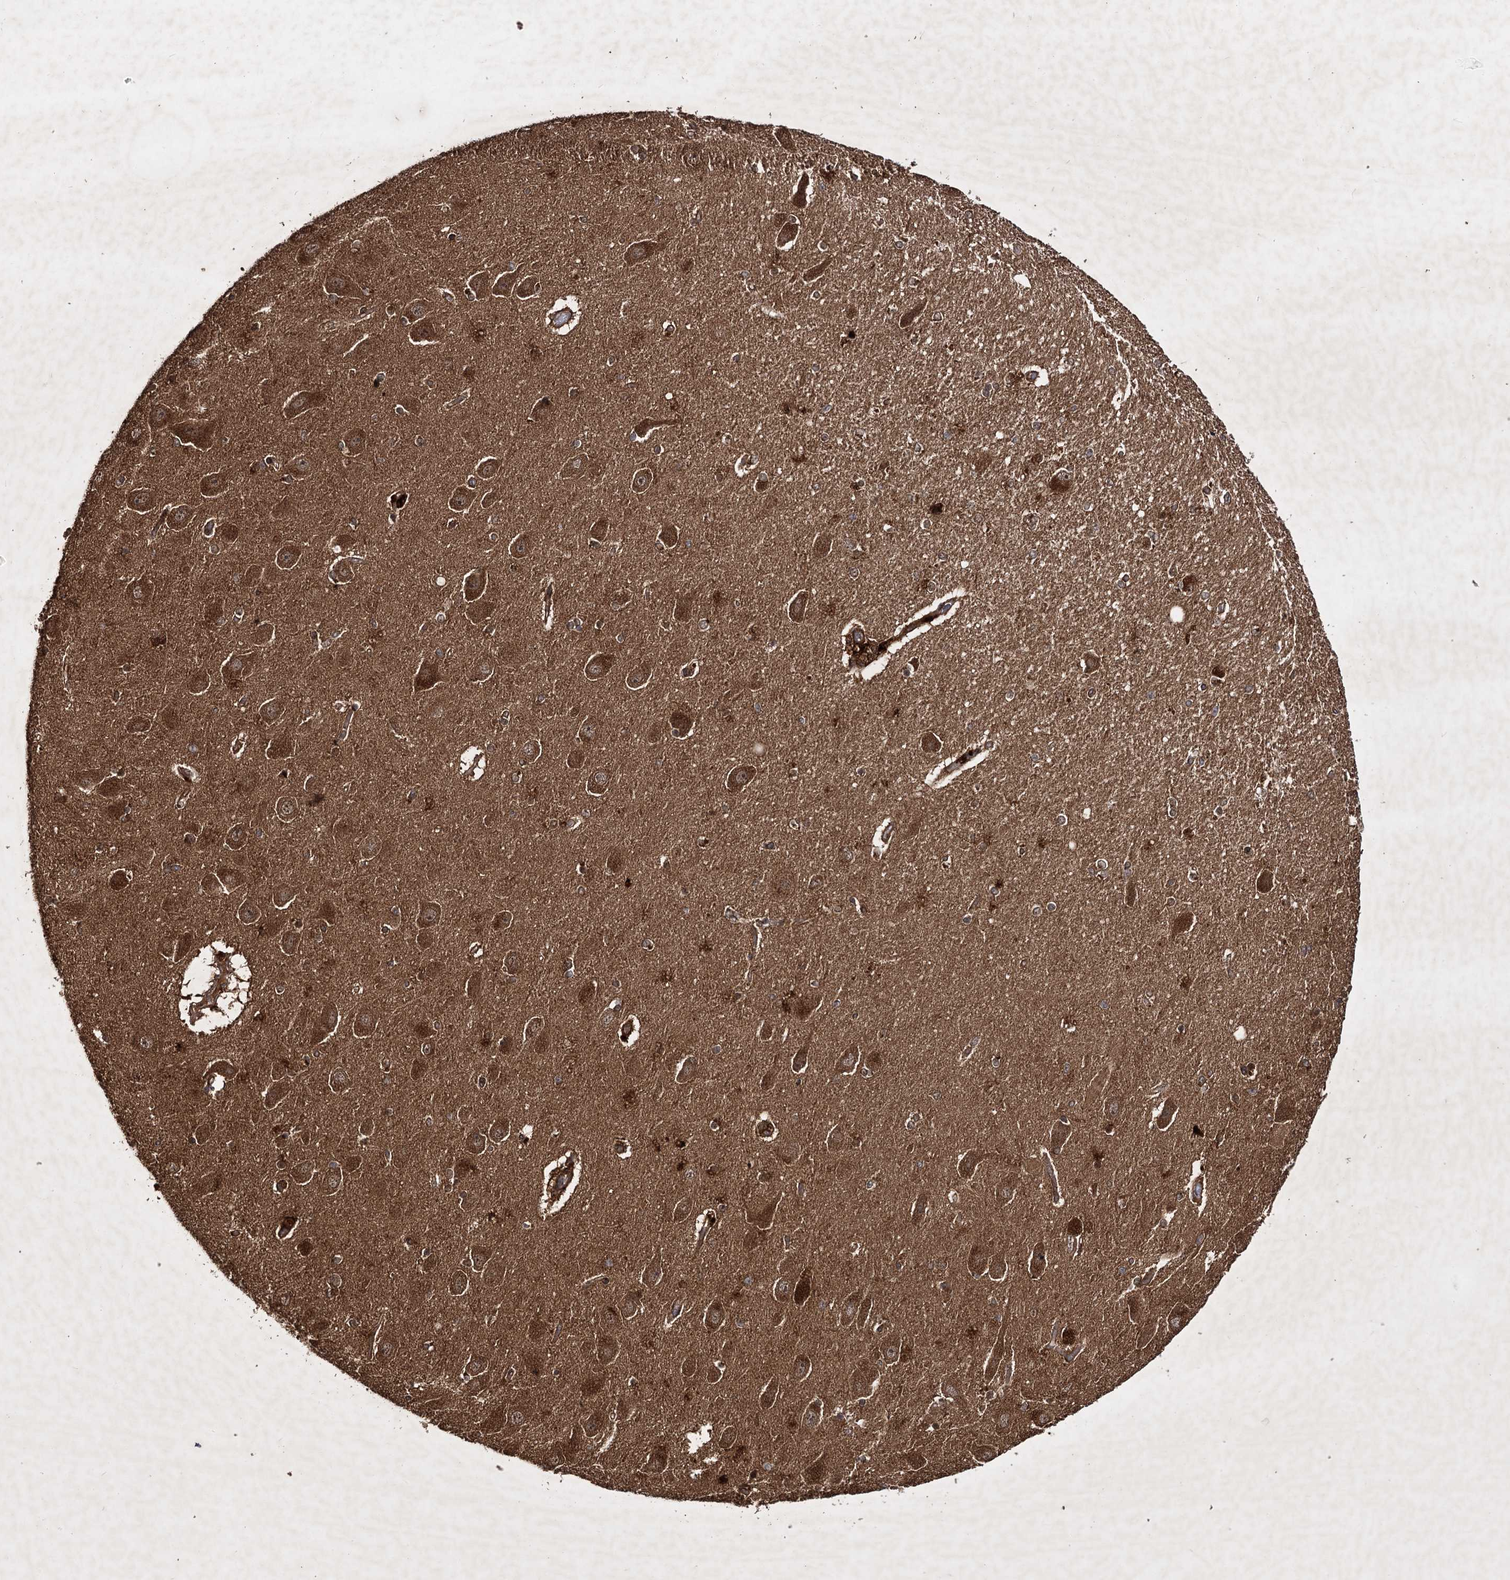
{"staining": {"intensity": "moderate", "quantity": "25%-75%", "location": "cytoplasmic/membranous"}, "tissue": "hippocampus", "cell_type": "Glial cells", "image_type": "normal", "snomed": [{"axis": "morphology", "description": "Normal tissue, NOS"}, {"axis": "topography", "description": "Hippocampus"}], "caption": "Glial cells demonstrate medium levels of moderate cytoplasmic/membranous expression in approximately 25%-75% of cells in unremarkable hippocampus. Using DAB (brown) and hematoxylin (blue) stains, captured at high magnification using brightfield microscopy.", "gene": "DNAJC13", "patient": {"sex": "female", "age": 54}}